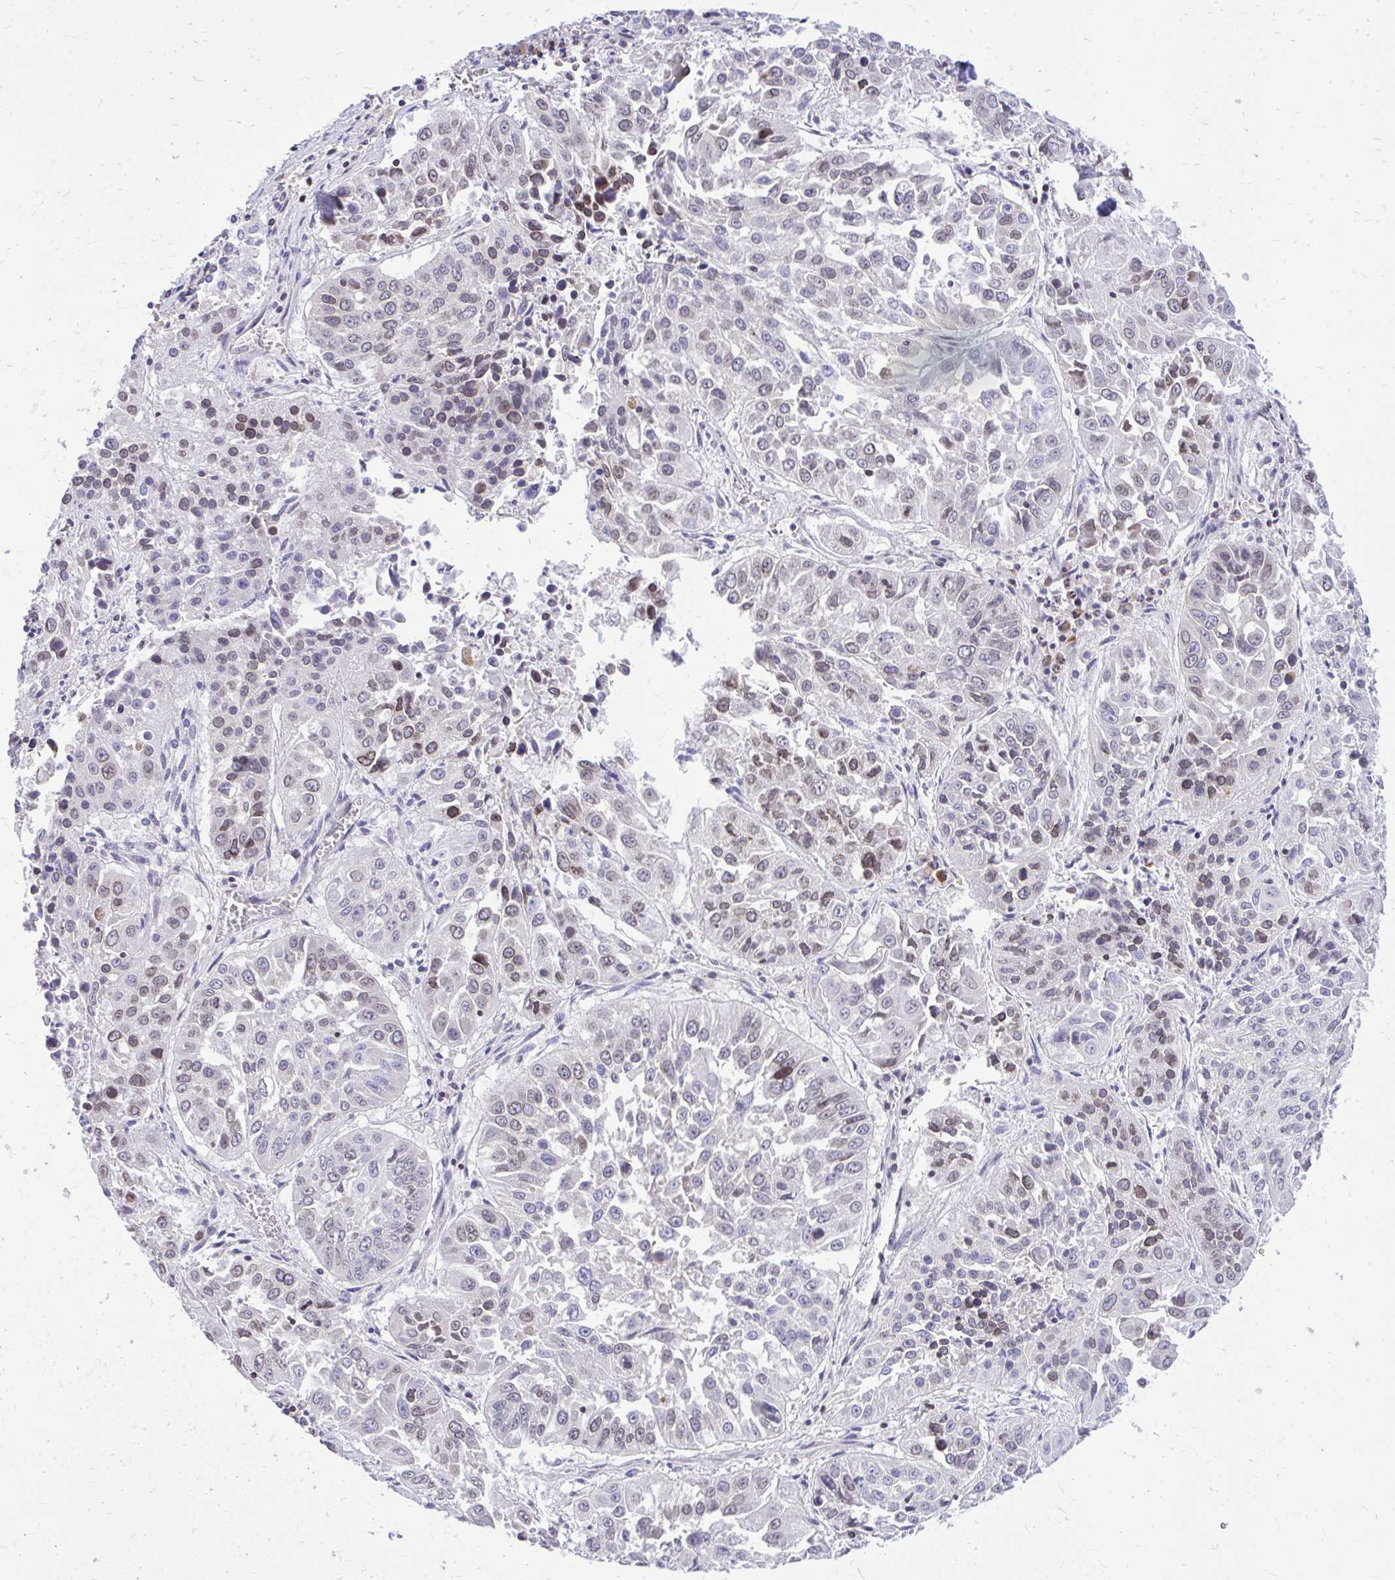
{"staining": {"intensity": "weak", "quantity": "<25%", "location": "cytoplasmic/membranous,nuclear"}, "tissue": "lung cancer", "cell_type": "Tumor cells", "image_type": "cancer", "snomed": [{"axis": "morphology", "description": "Squamous cell carcinoma, NOS"}, {"axis": "topography", "description": "Lung"}], "caption": "DAB immunohistochemical staining of lung cancer (squamous cell carcinoma) exhibits no significant staining in tumor cells.", "gene": "RPS6KA2", "patient": {"sex": "female", "age": 61}}